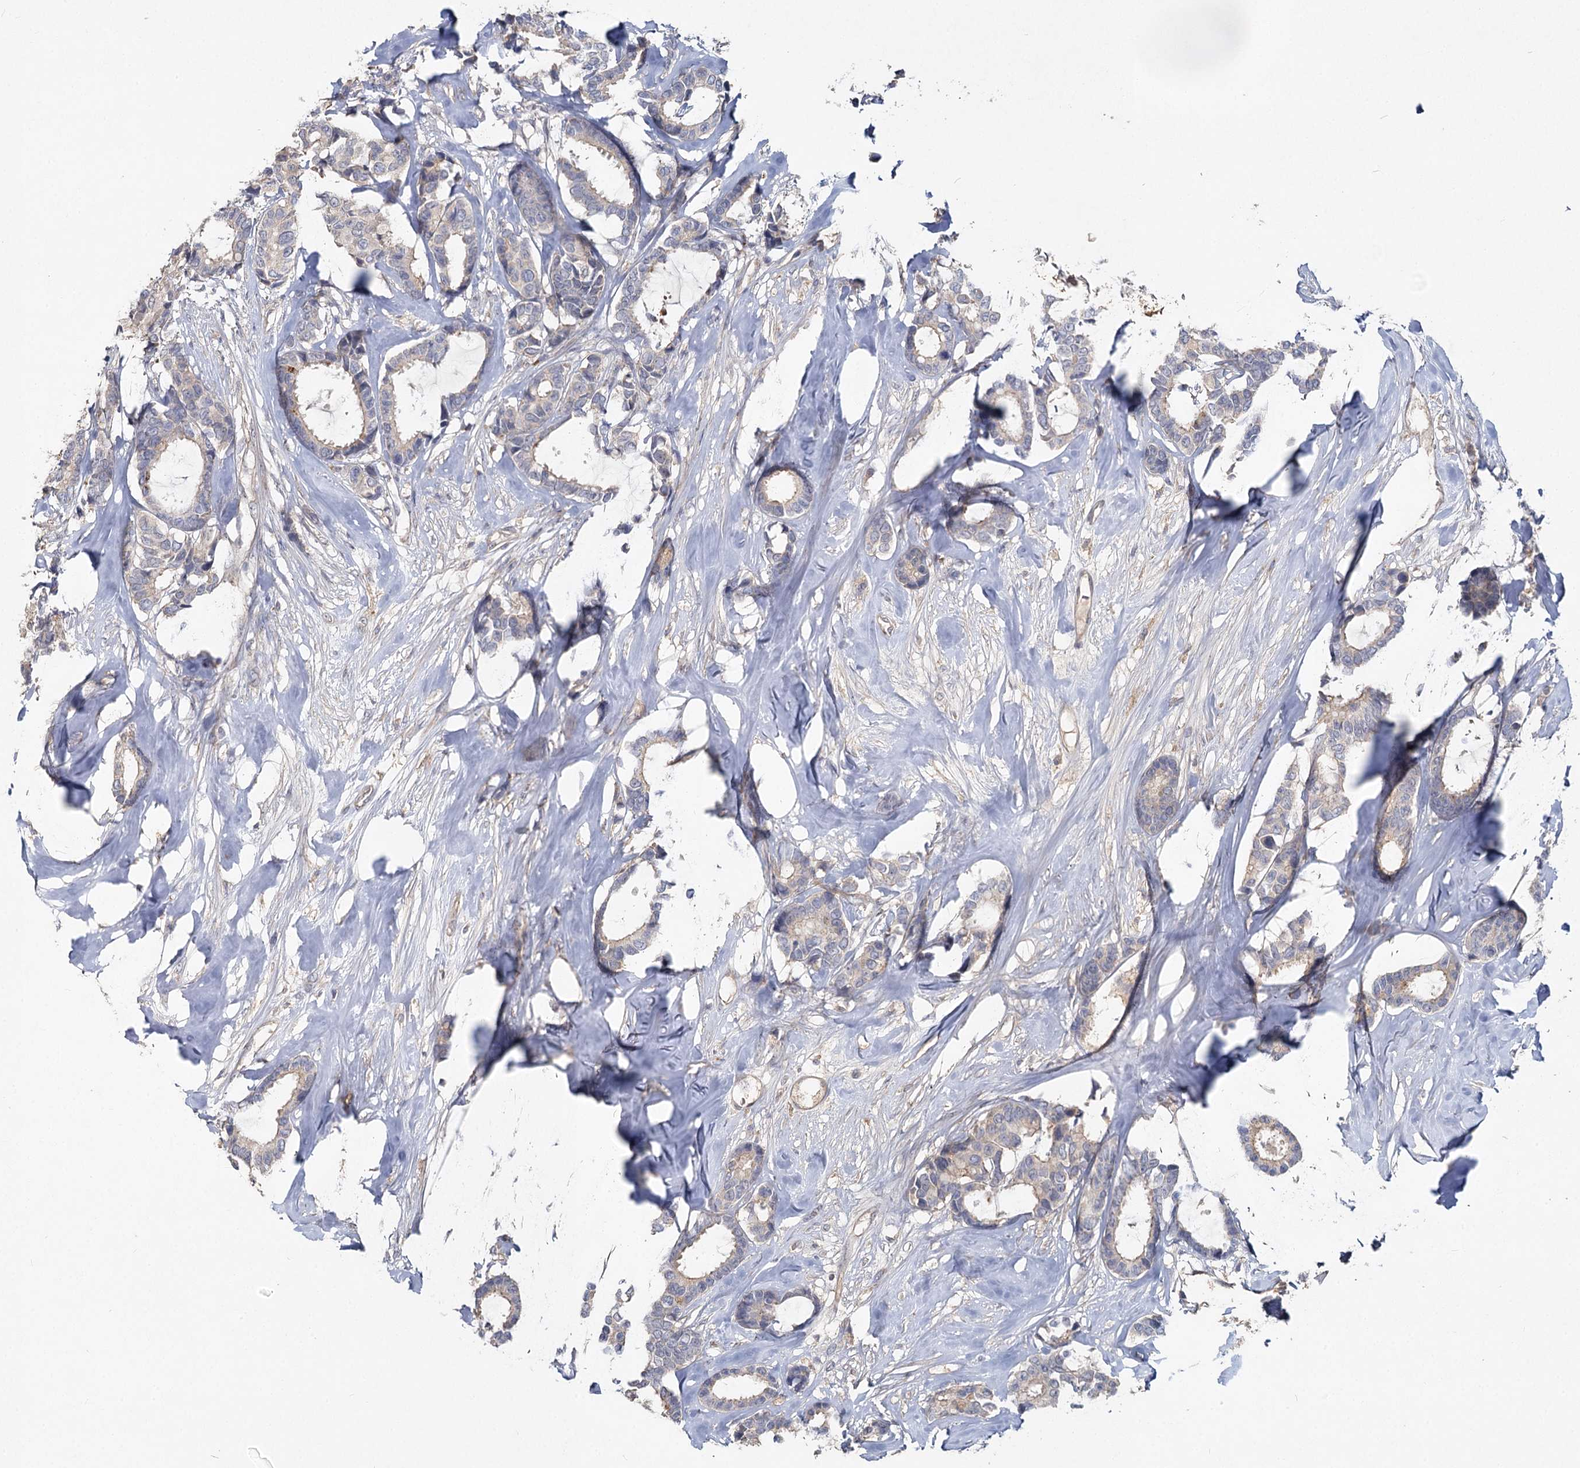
{"staining": {"intensity": "negative", "quantity": "none", "location": "none"}, "tissue": "breast cancer", "cell_type": "Tumor cells", "image_type": "cancer", "snomed": [{"axis": "morphology", "description": "Duct carcinoma"}, {"axis": "topography", "description": "Breast"}], "caption": "The histopathology image shows no staining of tumor cells in invasive ductal carcinoma (breast). The staining is performed using DAB brown chromogen with nuclei counter-stained in using hematoxylin.", "gene": "ANGPTL5", "patient": {"sex": "female", "age": 87}}